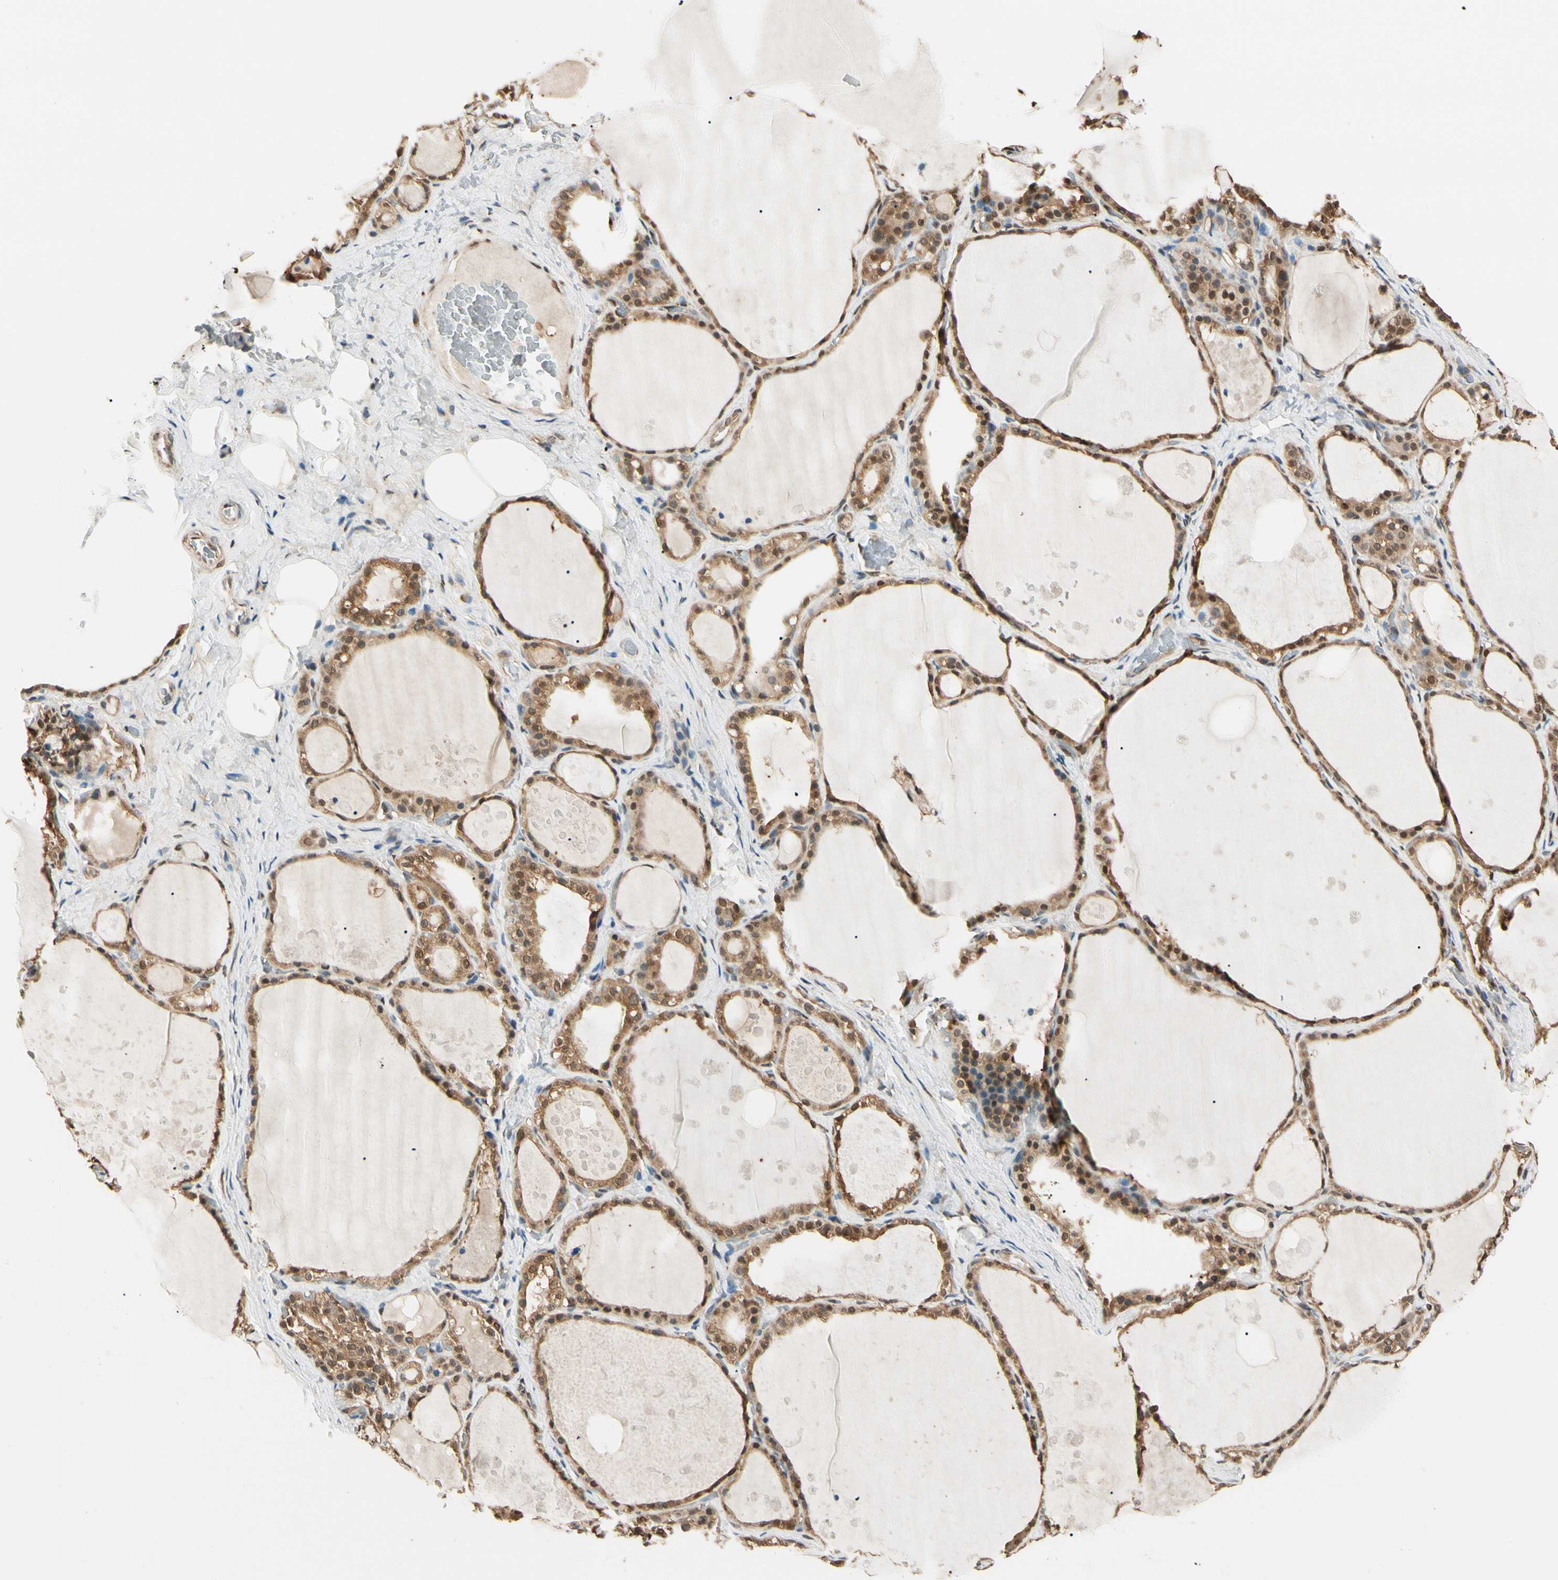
{"staining": {"intensity": "moderate", "quantity": ">75%", "location": "cytoplasmic/membranous,nuclear"}, "tissue": "thyroid gland", "cell_type": "Glandular cells", "image_type": "normal", "snomed": [{"axis": "morphology", "description": "Normal tissue, NOS"}, {"axis": "topography", "description": "Thyroid gland"}], "caption": "This is an image of immunohistochemistry (IHC) staining of unremarkable thyroid gland, which shows moderate positivity in the cytoplasmic/membranous,nuclear of glandular cells.", "gene": "PNCK", "patient": {"sex": "male", "age": 61}}